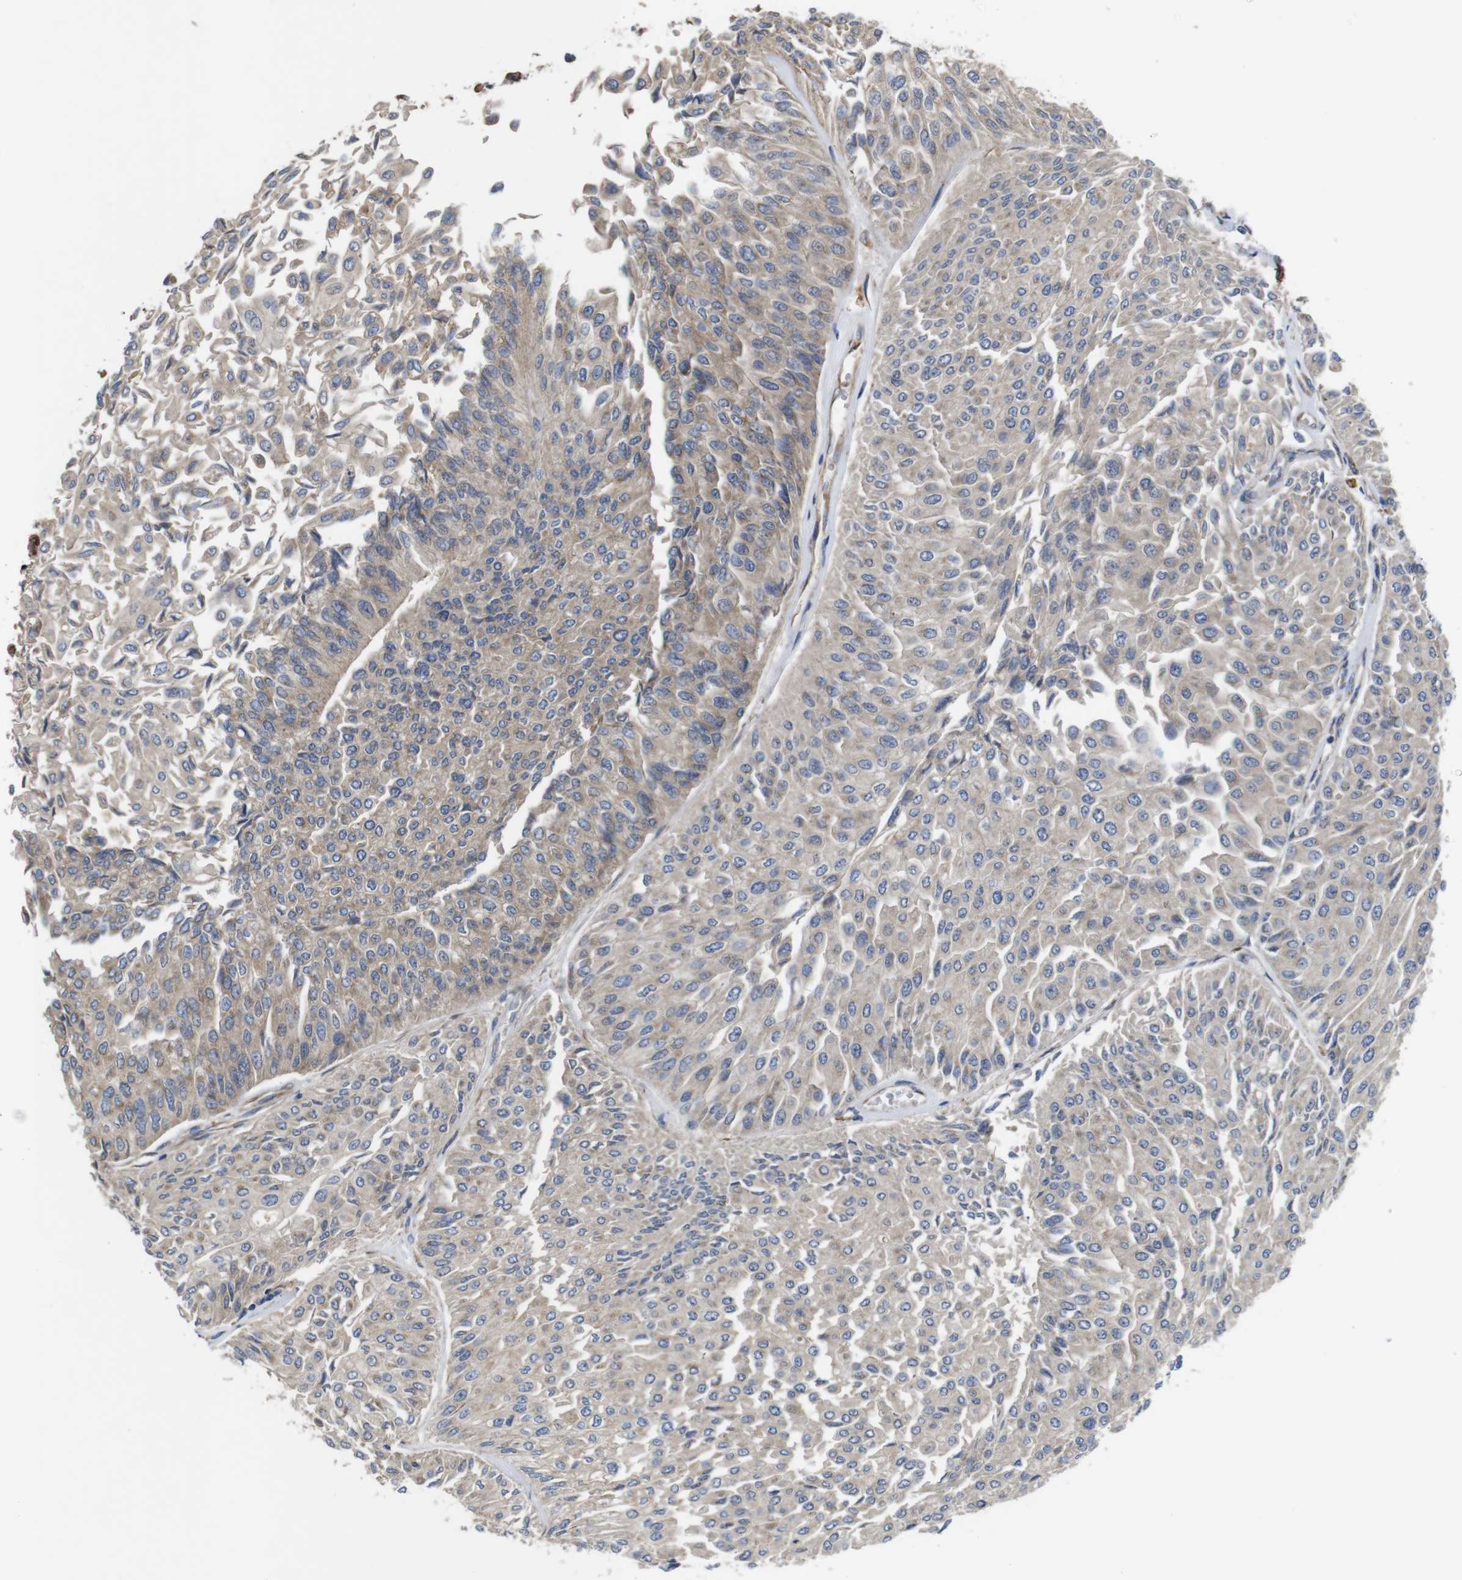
{"staining": {"intensity": "weak", "quantity": ">75%", "location": "cytoplasmic/membranous"}, "tissue": "urothelial cancer", "cell_type": "Tumor cells", "image_type": "cancer", "snomed": [{"axis": "morphology", "description": "Urothelial carcinoma, Low grade"}, {"axis": "topography", "description": "Urinary bladder"}], "caption": "The photomicrograph reveals staining of urothelial carcinoma (low-grade), revealing weak cytoplasmic/membranous protein expression (brown color) within tumor cells.", "gene": "POMK", "patient": {"sex": "male", "age": 67}}